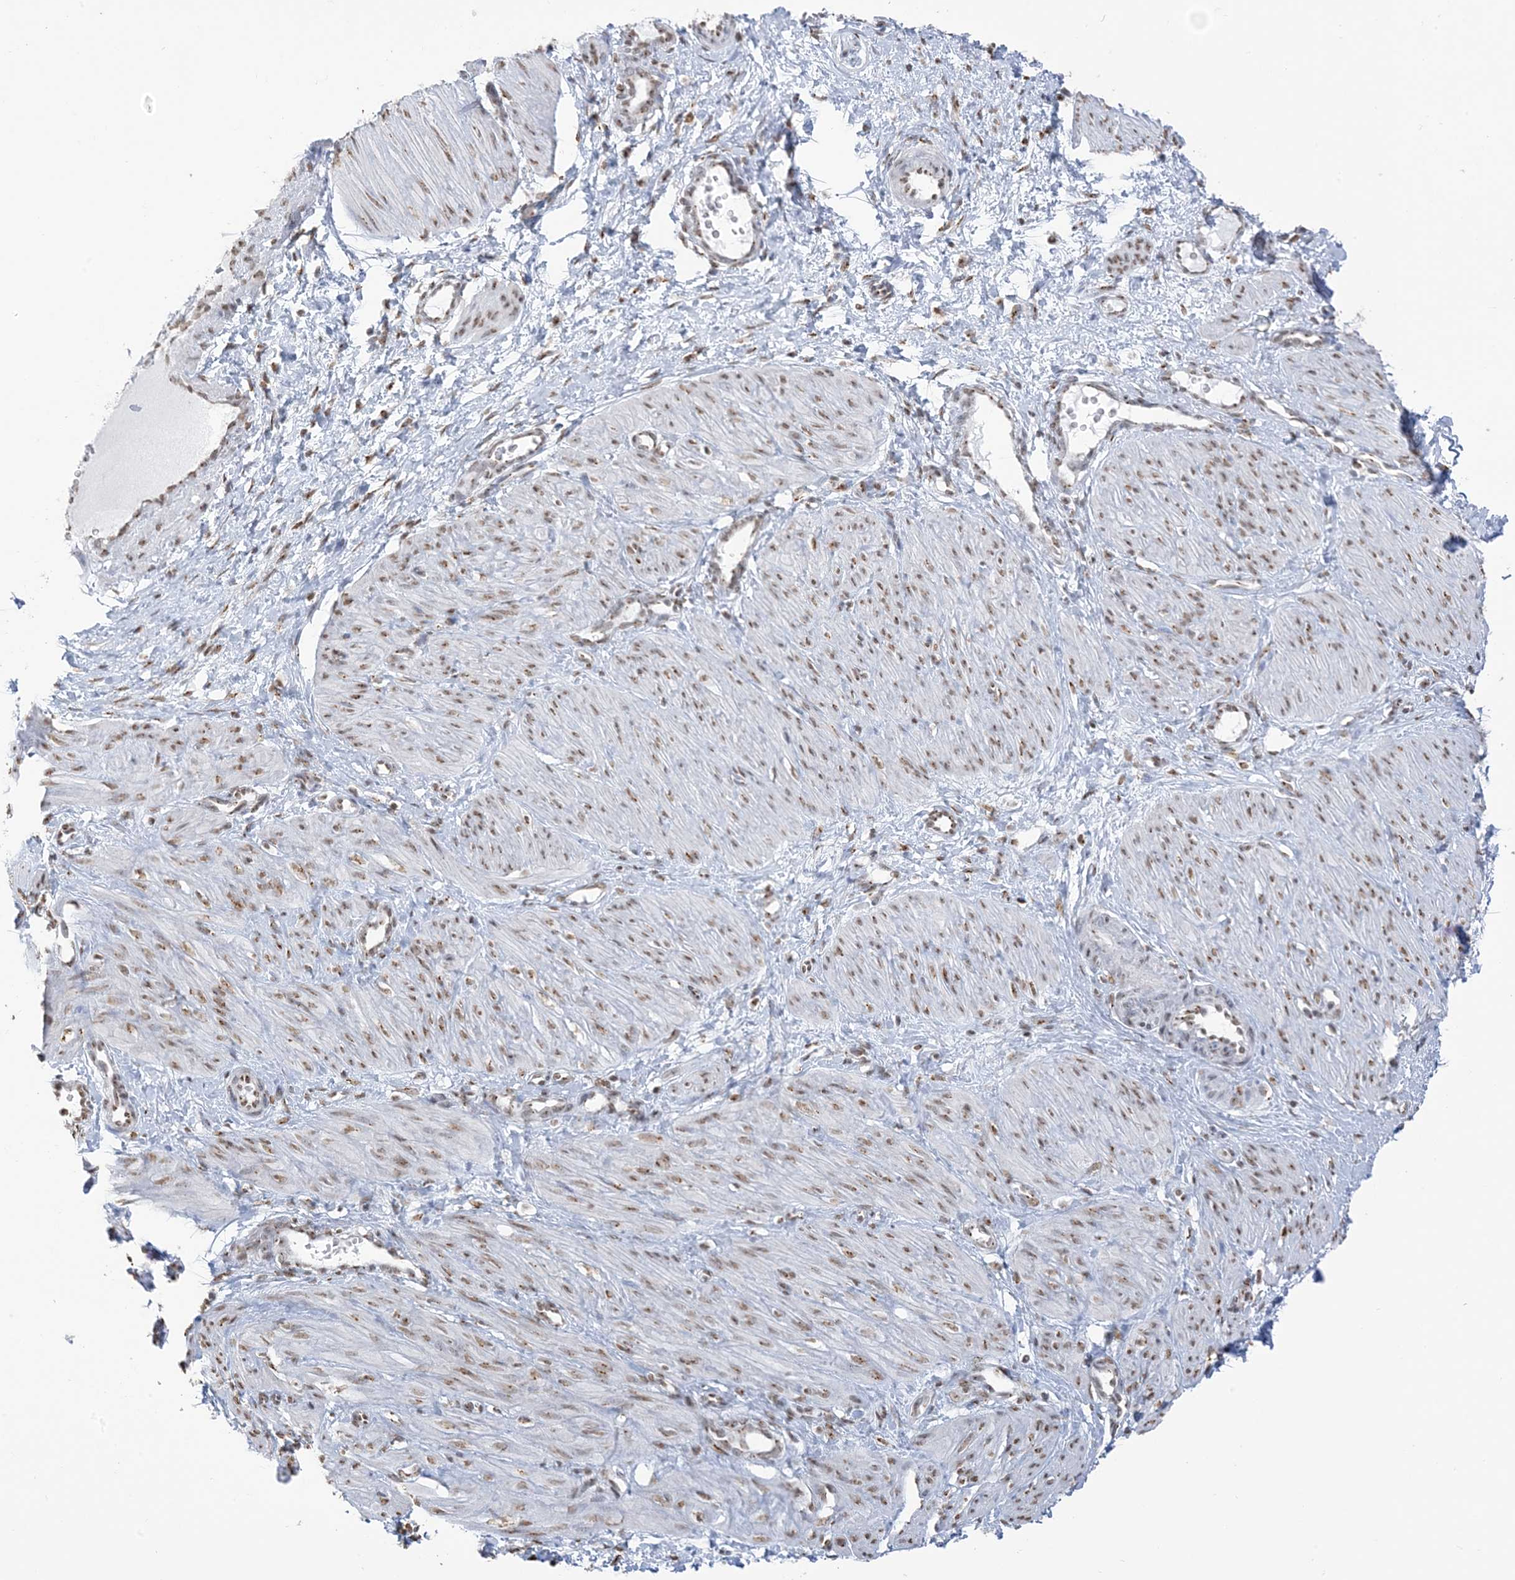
{"staining": {"intensity": "moderate", "quantity": ">75%", "location": "cytoplasmic/membranous,nuclear"}, "tissue": "smooth muscle", "cell_type": "Smooth muscle cells", "image_type": "normal", "snomed": [{"axis": "morphology", "description": "Normal tissue, NOS"}, {"axis": "topography", "description": "Endometrium"}], "caption": "IHC (DAB (3,3'-diaminobenzidine)) staining of normal human smooth muscle shows moderate cytoplasmic/membranous,nuclear protein staining in approximately >75% of smooth muscle cells.", "gene": "GPR107", "patient": {"sex": "female", "age": 33}}